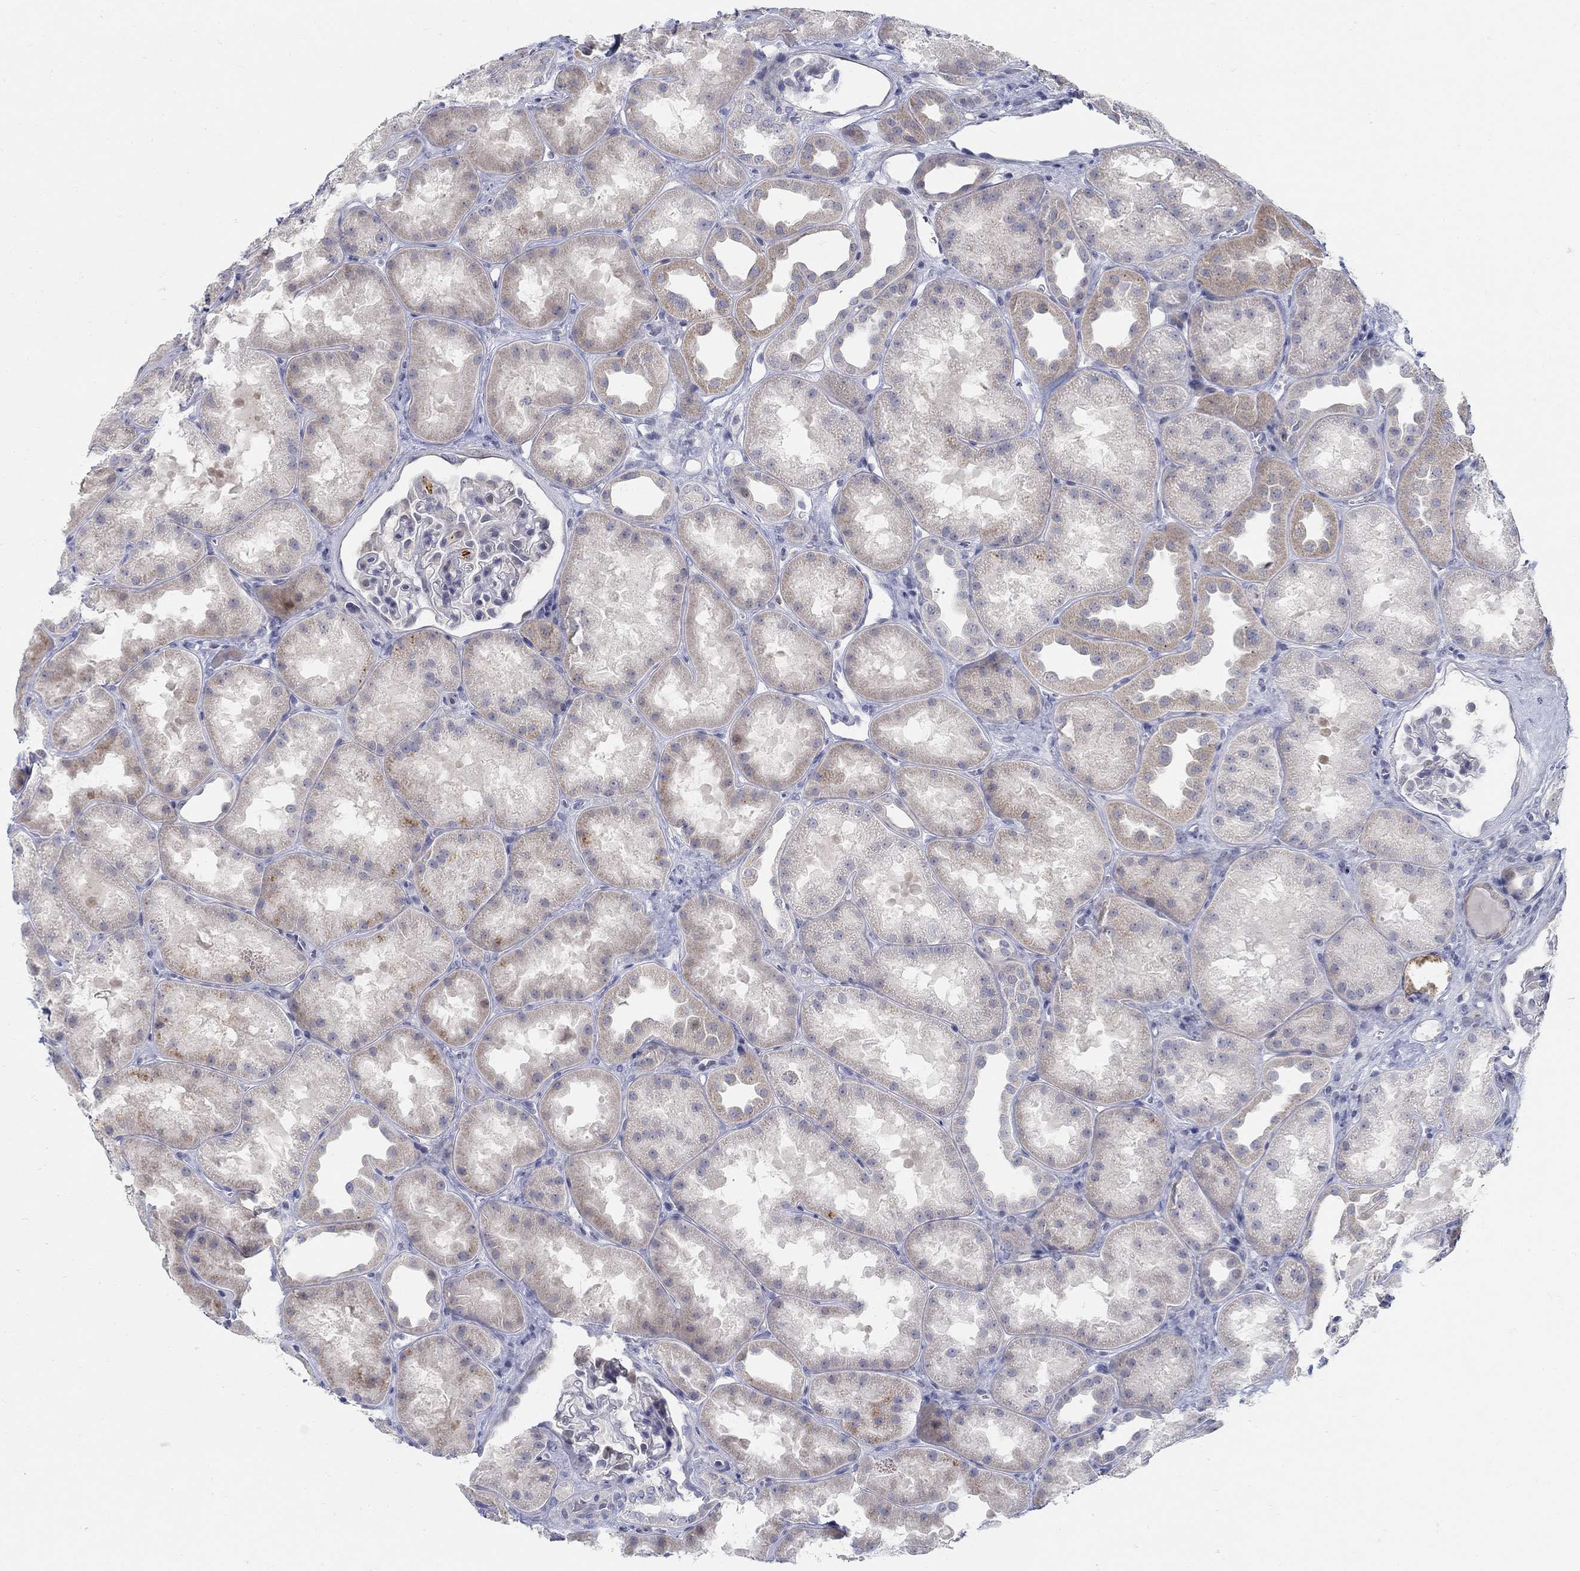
{"staining": {"intensity": "negative", "quantity": "none", "location": "none"}, "tissue": "kidney", "cell_type": "Cells in glomeruli", "image_type": "normal", "snomed": [{"axis": "morphology", "description": "Normal tissue, NOS"}, {"axis": "topography", "description": "Kidney"}], "caption": "Immunohistochemical staining of benign kidney exhibits no significant expression in cells in glomeruli. (Brightfield microscopy of DAB (3,3'-diaminobenzidine) immunohistochemistry at high magnification).", "gene": "ANO7", "patient": {"sex": "male", "age": 61}}